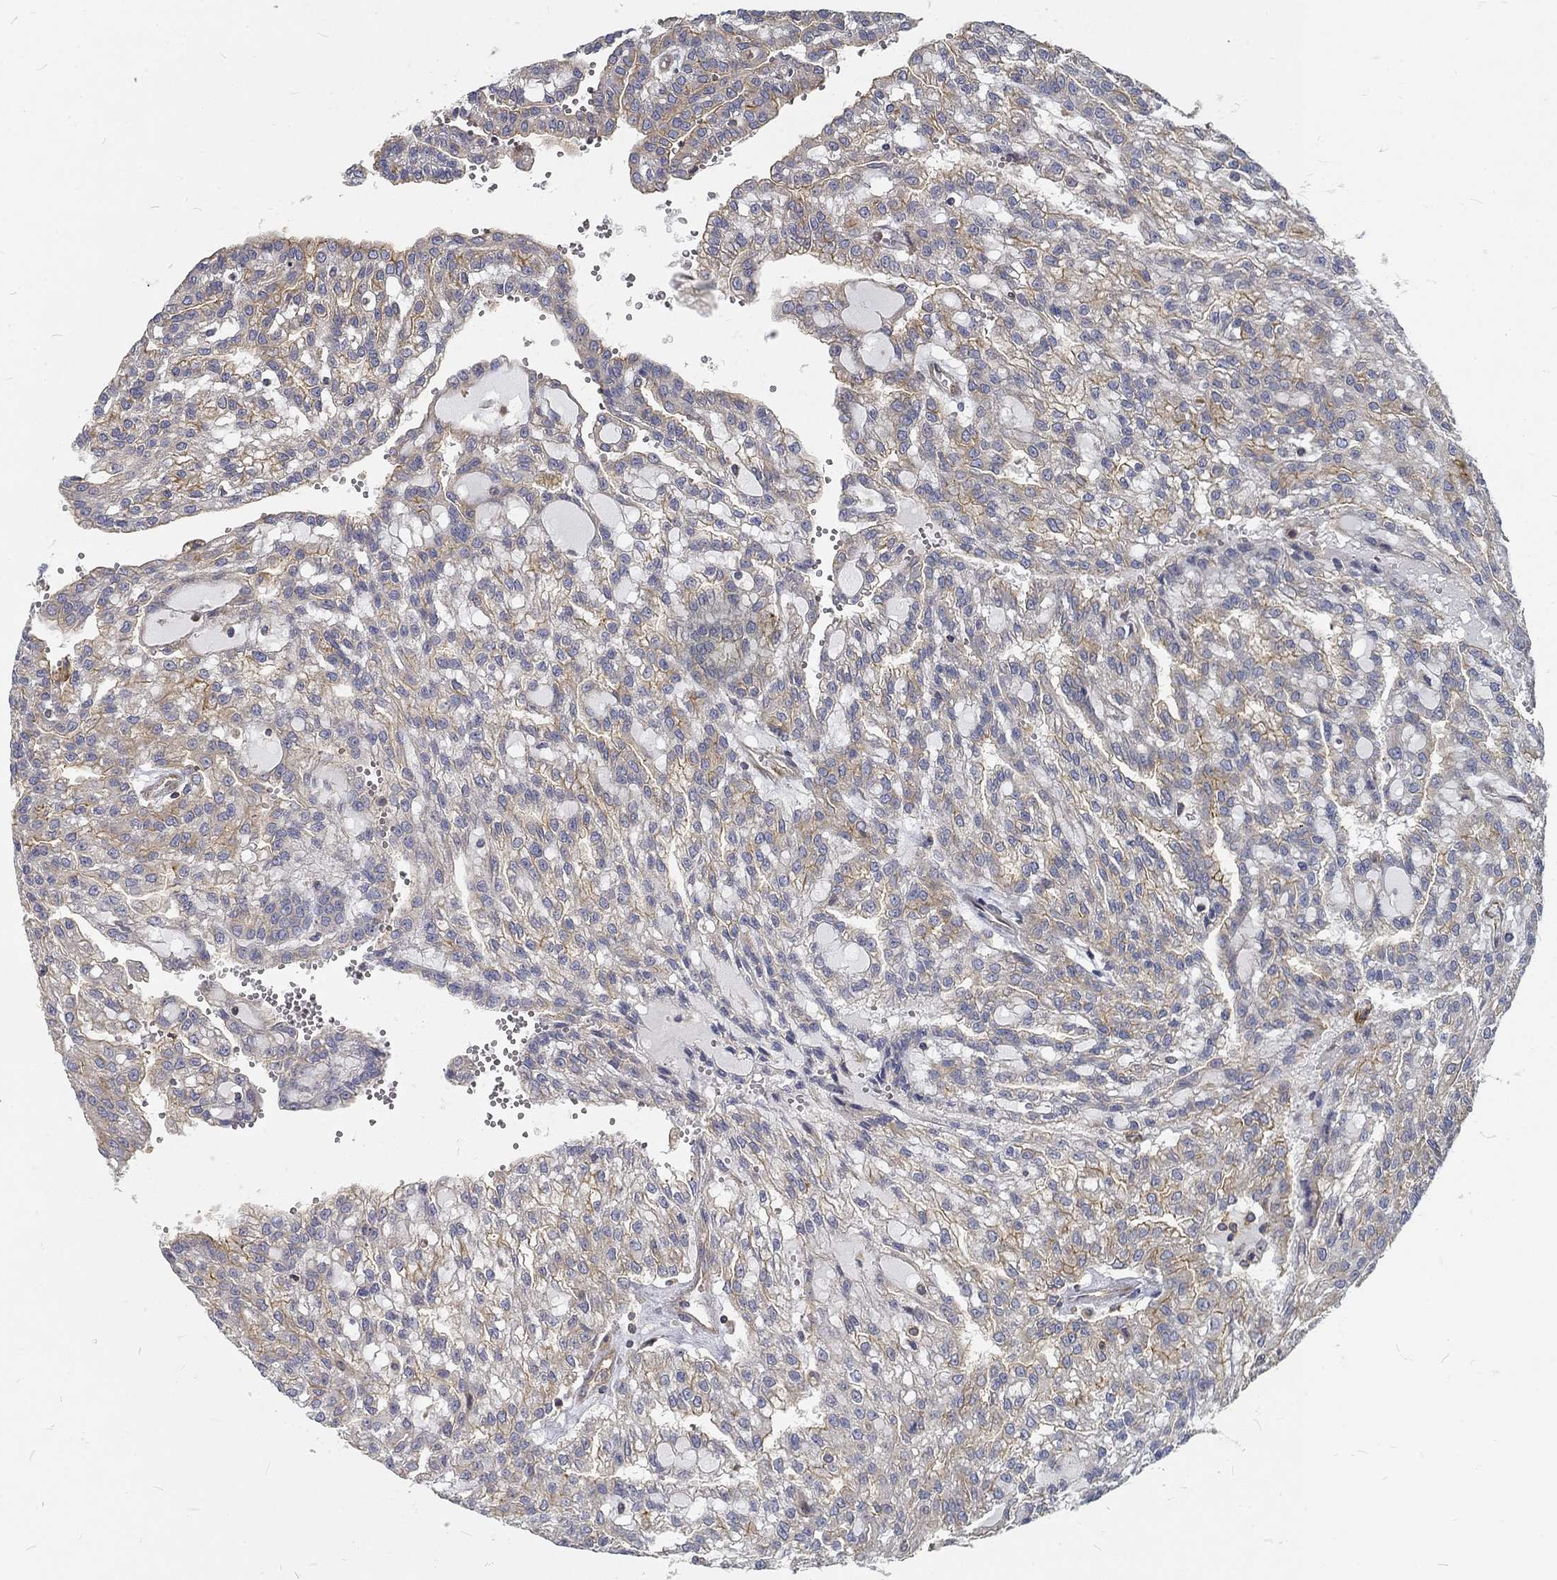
{"staining": {"intensity": "moderate", "quantity": "<25%", "location": "cytoplasmic/membranous"}, "tissue": "renal cancer", "cell_type": "Tumor cells", "image_type": "cancer", "snomed": [{"axis": "morphology", "description": "Adenocarcinoma, NOS"}, {"axis": "topography", "description": "Kidney"}], "caption": "Protein expression analysis of human renal adenocarcinoma reveals moderate cytoplasmic/membranous expression in about <25% of tumor cells.", "gene": "MTMR11", "patient": {"sex": "male", "age": 63}}